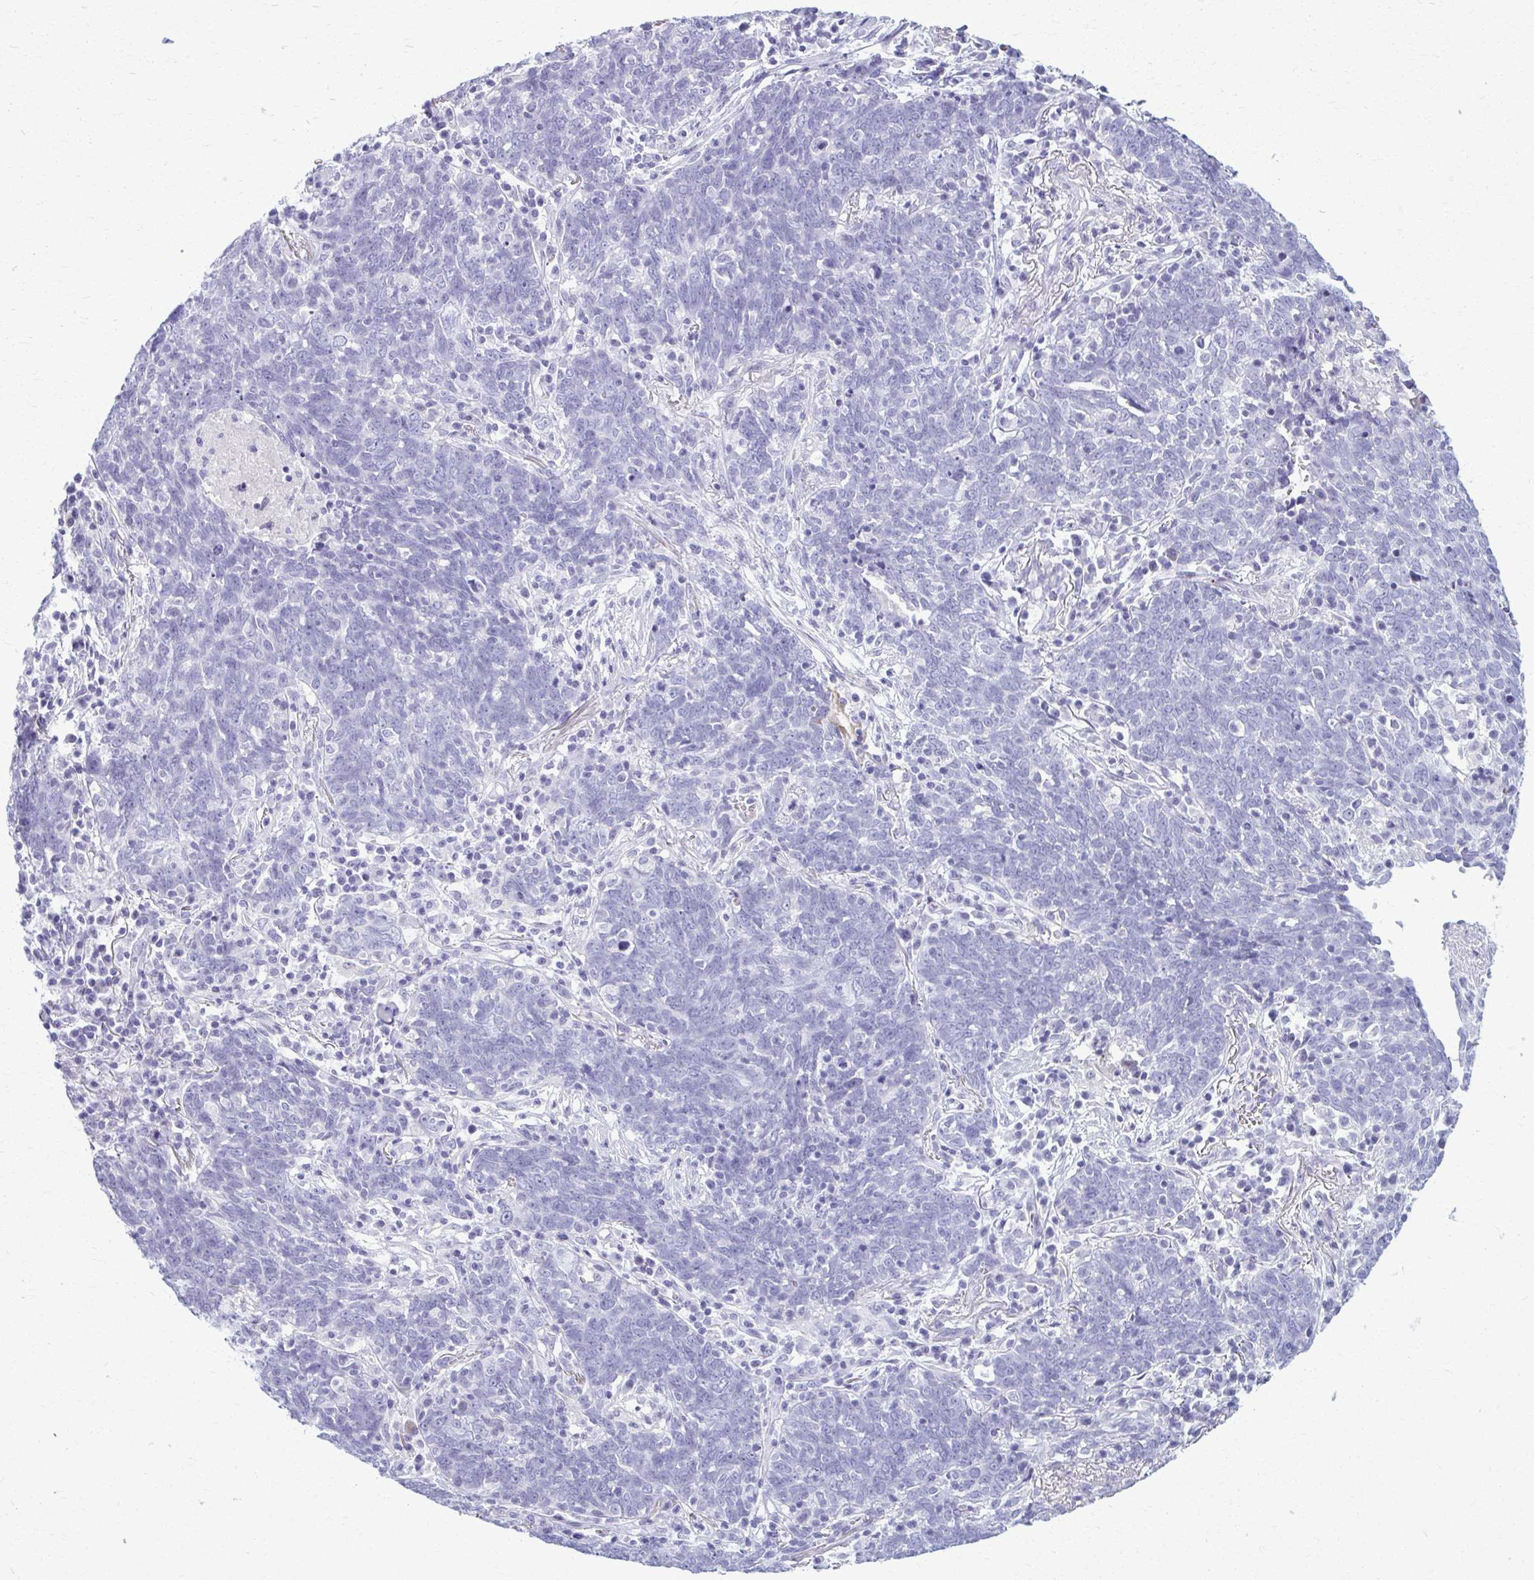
{"staining": {"intensity": "negative", "quantity": "none", "location": "none"}, "tissue": "lung cancer", "cell_type": "Tumor cells", "image_type": "cancer", "snomed": [{"axis": "morphology", "description": "Squamous cell carcinoma, NOS"}, {"axis": "topography", "description": "Lung"}], "caption": "Squamous cell carcinoma (lung) was stained to show a protein in brown. There is no significant expression in tumor cells.", "gene": "ACSM2B", "patient": {"sex": "female", "age": 72}}